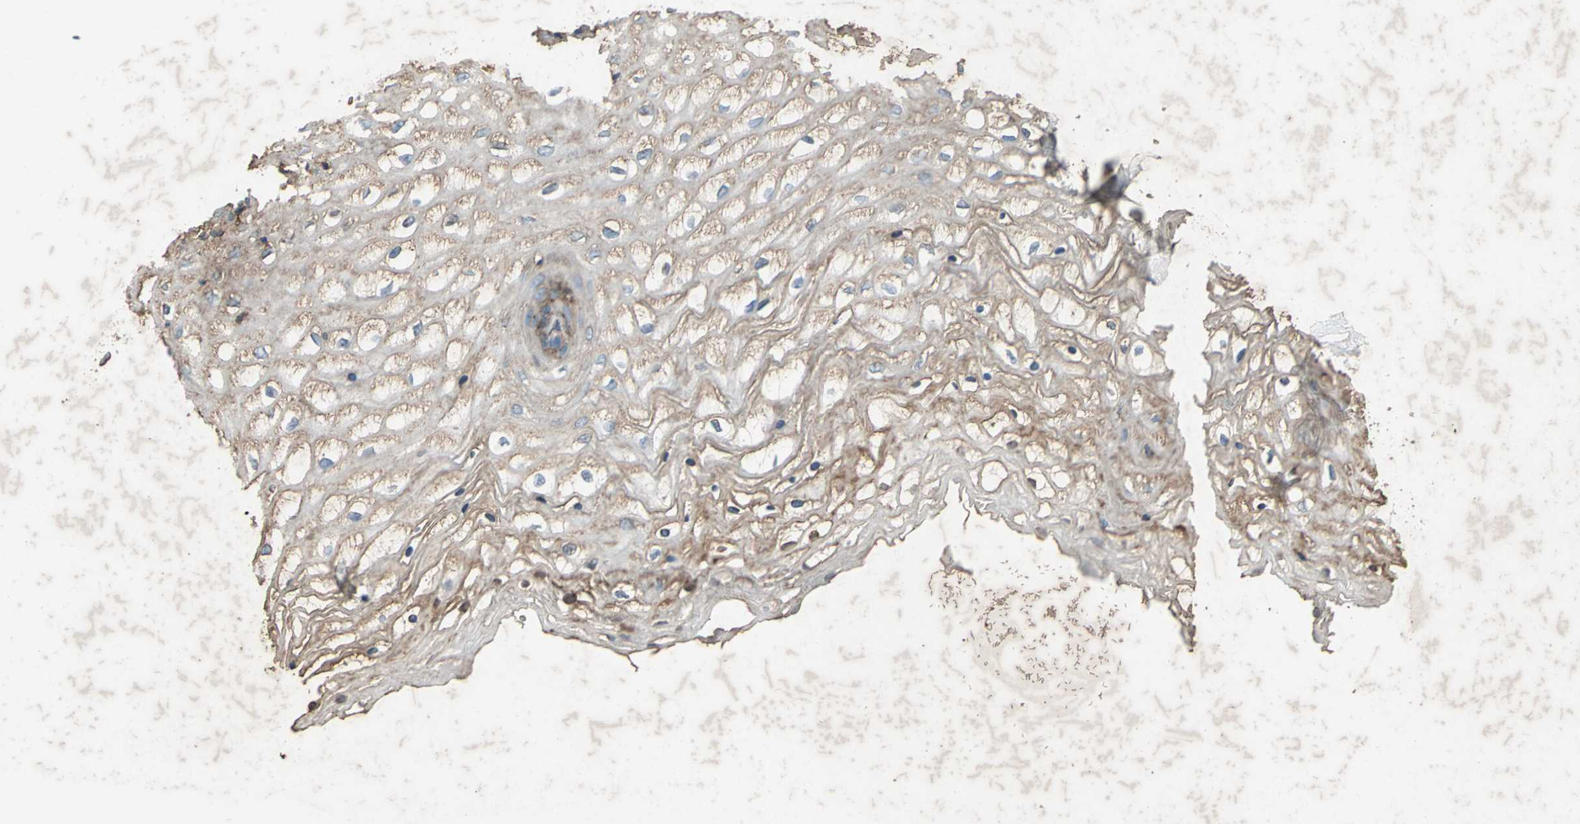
{"staining": {"intensity": "weak", "quantity": ">75%", "location": "cytoplasmic/membranous"}, "tissue": "vagina", "cell_type": "Squamous epithelial cells", "image_type": "normal", "snomed": [{"axis": "morphology", "description": "Normal tissue, NOS"}, {"axis": "topography", "description": "Vagina"}], "caption": "Immunohistochemistry histopathology image of normal vagina: human vagina stained using immunohistochemistry exhibits low levels of weak protein expression localized specifically in the cytoplasmic/membranous of squamous epithelial cells, appearing as a cytoplasmic/membranous brown color.", "gene": "CCR6", "patient": {"sex": "female", "age": 34}}